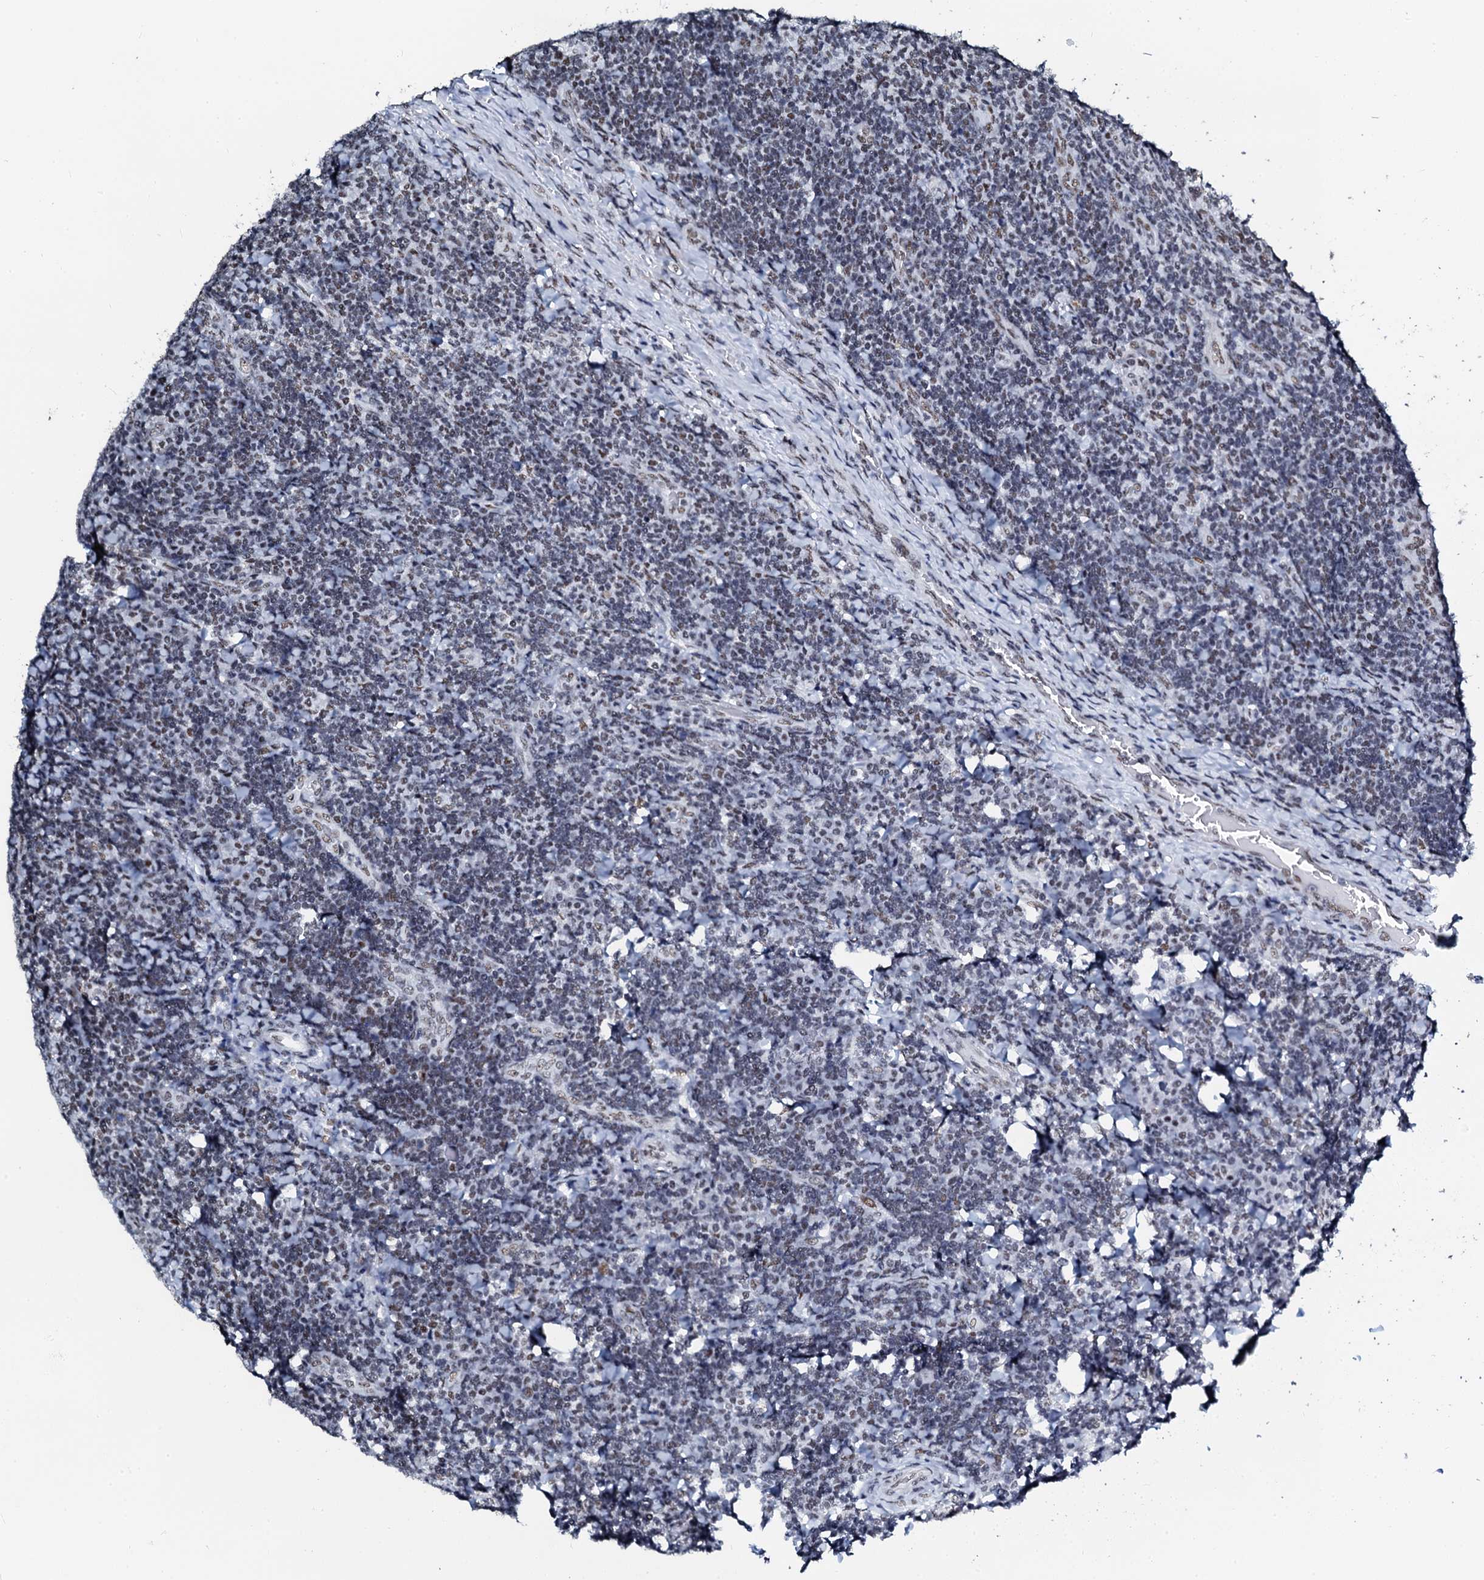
{"staining": {"intensity": "weak", "quantity": "25%-75%", "location": "nuclear"}, "tissue": "tonsil", "cell_type": "Non-germinal center cells", "image_type": "normal", "snomed": [{"axis": "morphology", "description": "Normal tissue, NOS"}, {"axis": "topography", "description": "Tonsil"}], "caption": "Tonsil stained for a protein (brown) exhibits weak nuclear positive staining in about 25%-75% of non-germinal center cells.", "gene": "SLTM", "patient": {"sex": "male", "age": 17}}